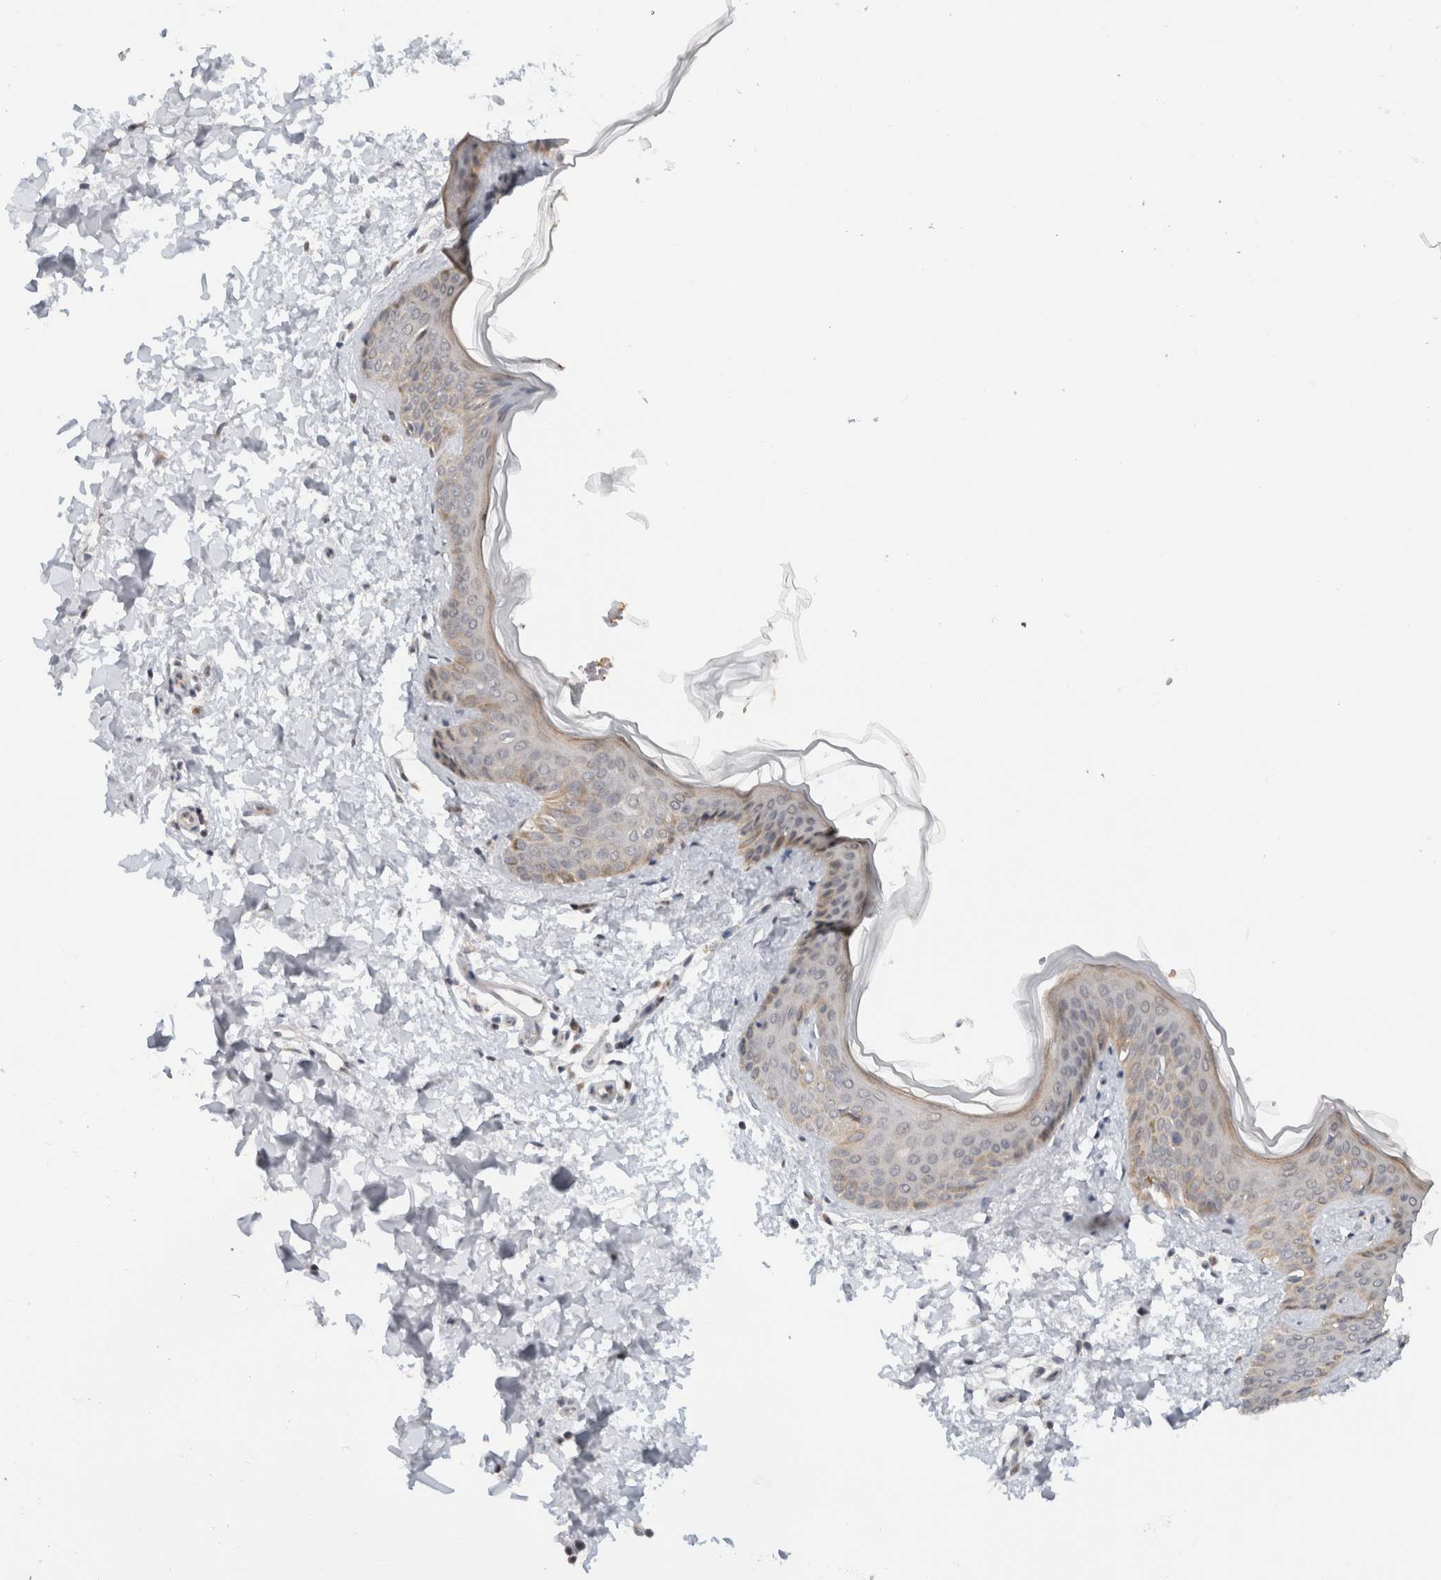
{"staining": {"intensity": "negative", "quantity": "none", "location": "none"}, "tissue": "skin", "cell_type": "Fibroblasts", "image_type": "normal", "snomed": [{"axis": "morphology", "description": "Normal tissue, NOS"}, {"axis": "topography", "description": "Skin"}], "caption": "This image is of benign skin stained with immunohistochemistry (IHC) to label a protein in brown with the nuclei are counter-stained blue. There is no staining in fibroblasts.", "gene": "CMC2", "patient": {"sex": "female", "age": 17}}